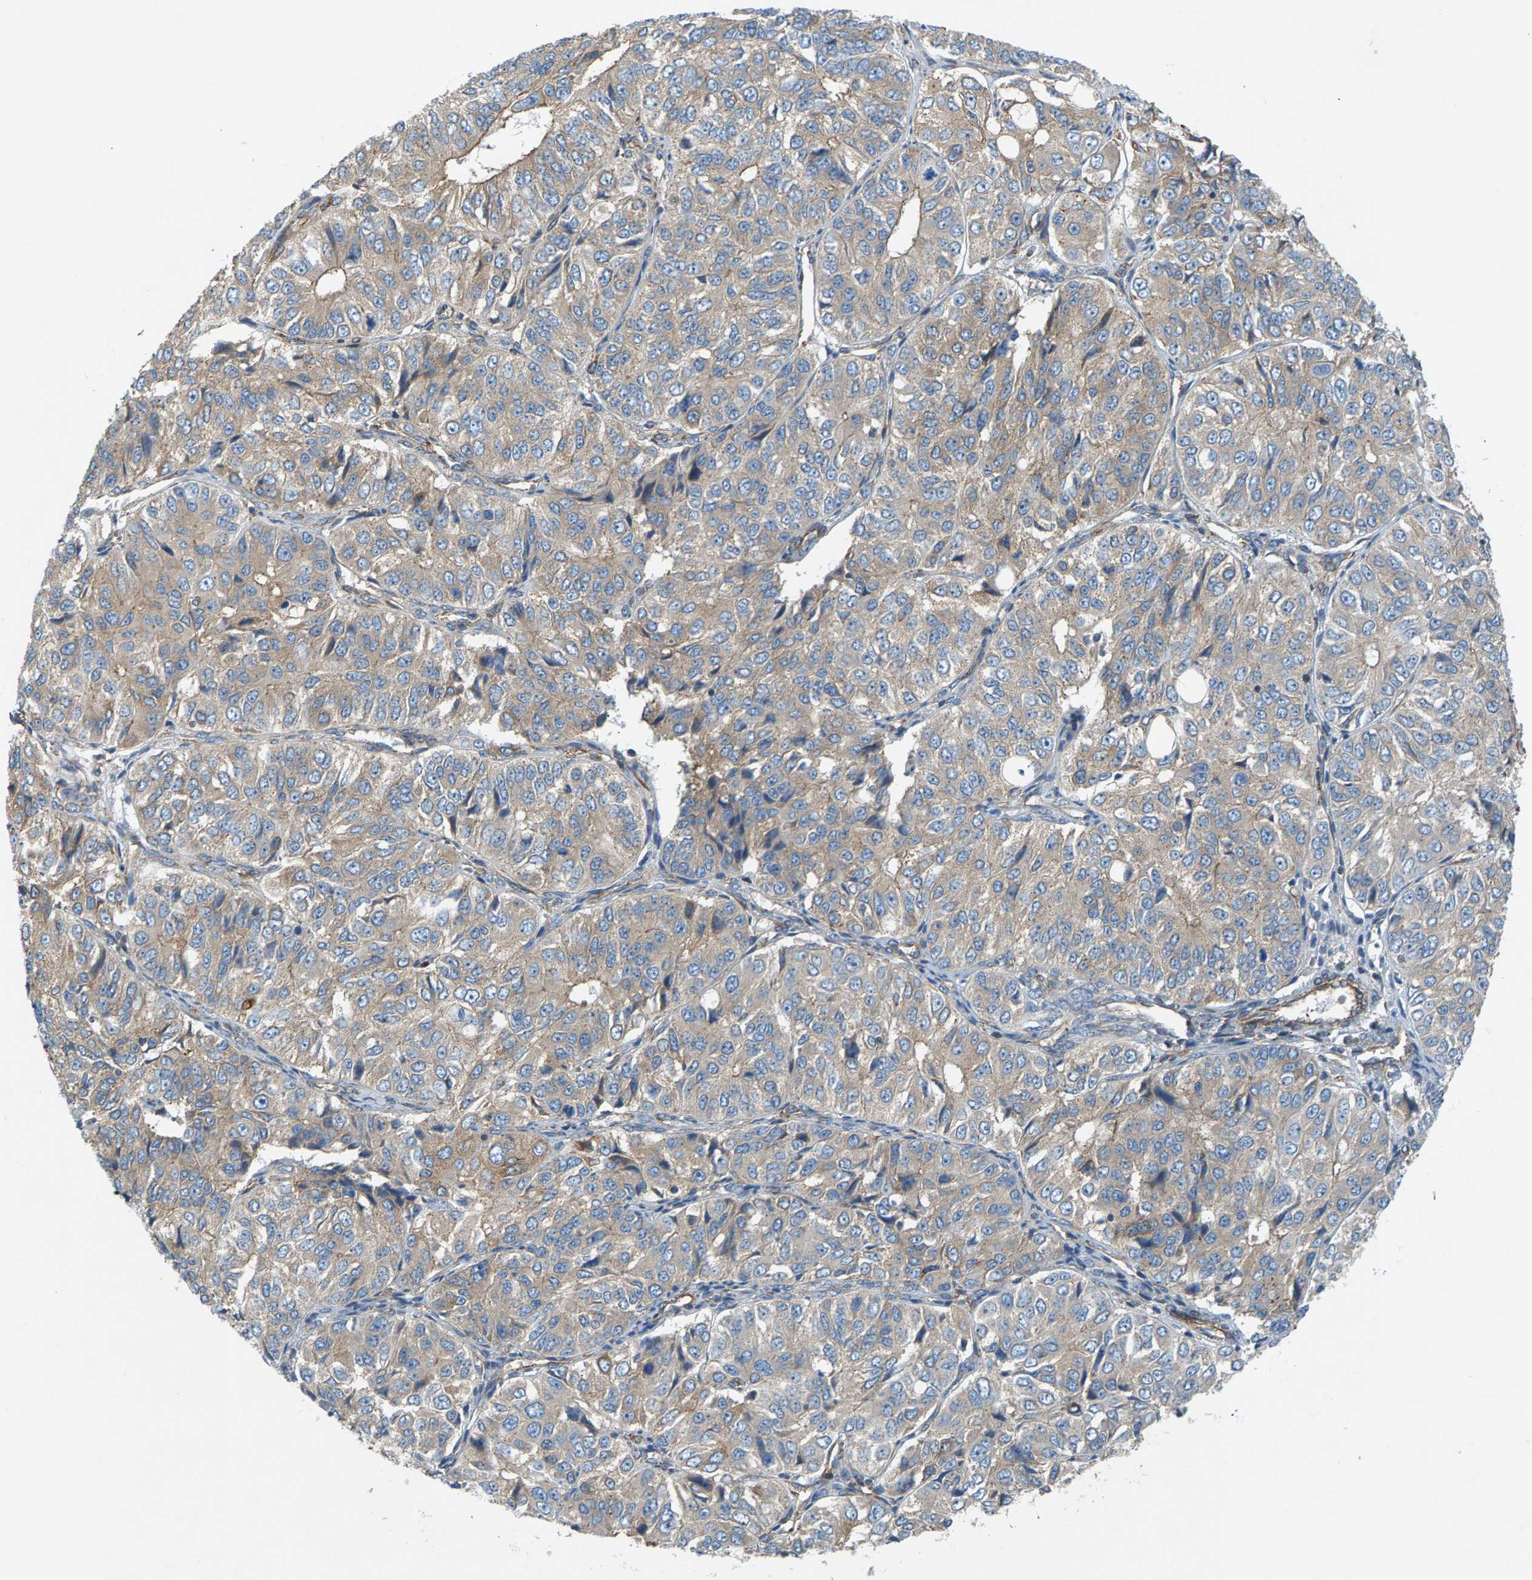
{"staining": {"intensity": "weak", "quantity": ">75%", "location": "cytoplasmic/membranous"}, "tissue": "ovarian cancer", "cell_type": "Tumor cells", "image_type": "cancer", "snomed": [{"axis": "morphology", "description": "Carcinoma, endometroid"}, {"axis": "topography", "description": "Ovary"}], "caption": "A brown stain highlights weak cytoplasmic/membranous staining of a protein in endometroid carcinoma (ovarian) tumor cells.", "gene": "PDCL", "patient": {"sex": "female", "age": 51}}